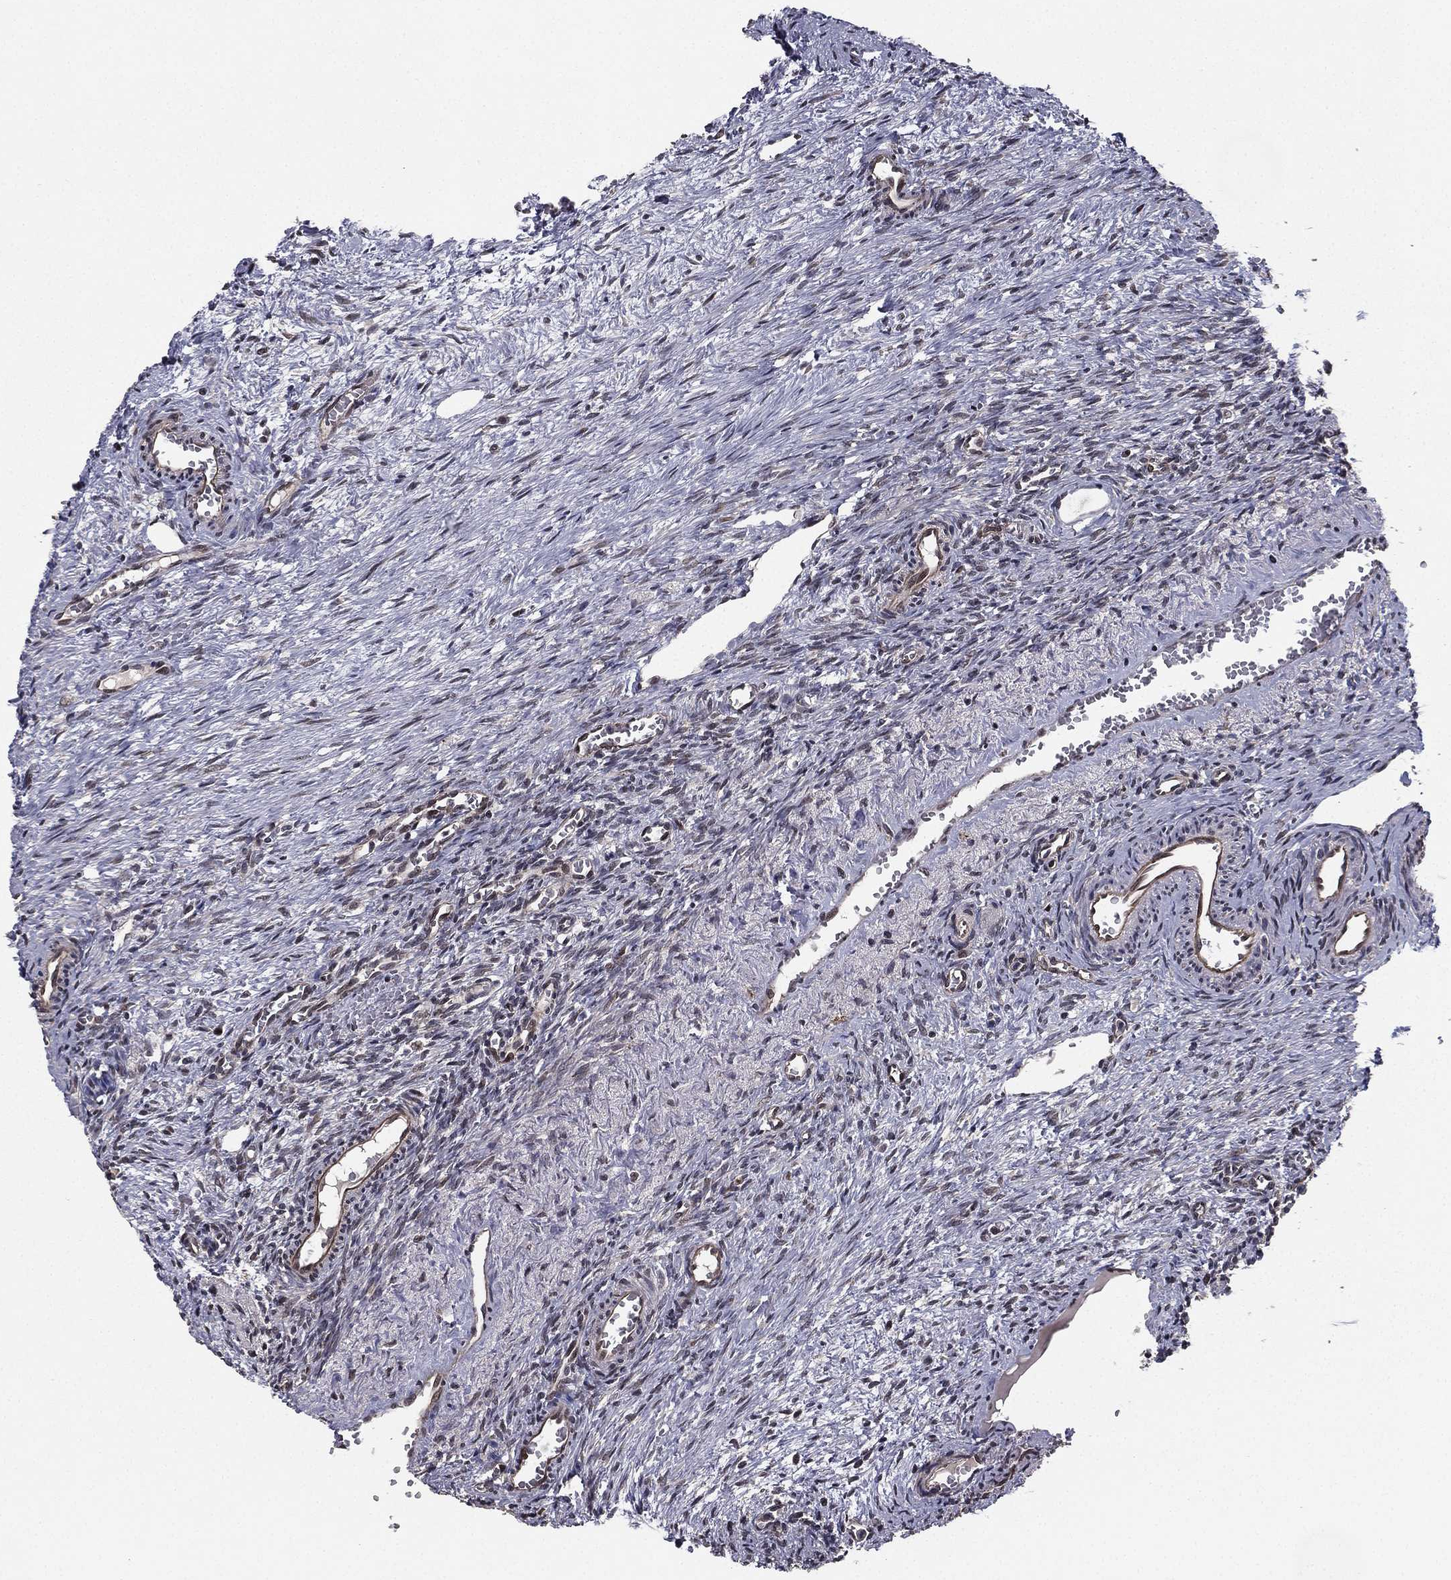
{"staining": {"intensity": "negative", "quantity": "none", "location": "none"}, "tissue": "ovary", "cell_type": "Follicle cells", "image_type": "normal", "snomed": [{"axis": "morphology", "description": "Normal tissue, NOS"}, {"axis": "topography", "description": "Ovary"}], "caption": "Immunohistochemistry (IHC) histopathology image of normal ovary: ovary stained with DAB (3,3'-diaminobenzidine) demonstrates no significant protein expression in follicle cells. (DAB immunohistochemistry visualized using brightfield microscopy, high magnification).", "gene": "RARB", "patient": {"sex": "female", "age": 39}}